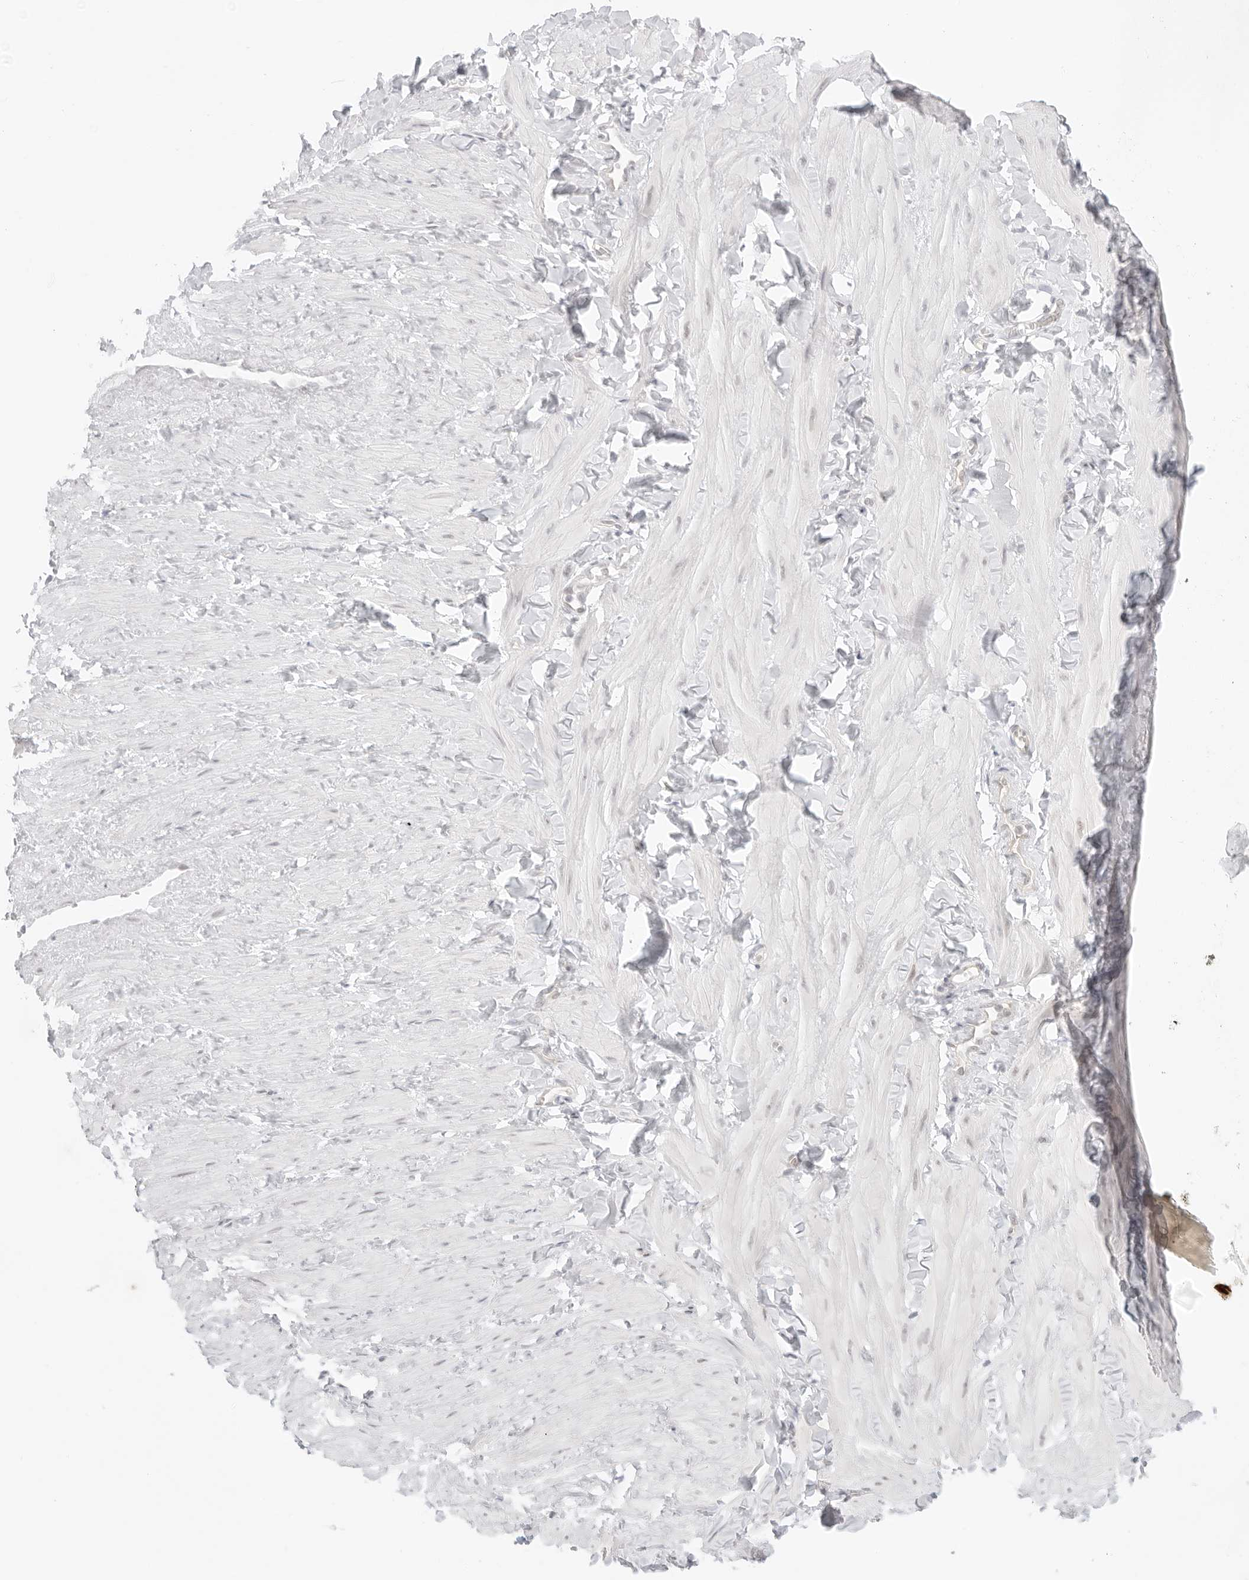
{"staining": {"intensity": "negative", "quantity": "none", "location": "none"}, "tissue": "adipose tissue", "cell_type": "Adipocytes", "image_type": "normal", "snomed": [{"axis": "morphology", "description": "Normal tissue, NOS"}, {"axis": "topography", "description": "Adipose tissue"}, {"axis": "topography", "description": "Vascular tissue"}, {"axis": "topography", "description": "Peripheral nerve tissue"}], "caption": "This is an immunohistochemistry micrograph of normal human adipose tissue. There is no staining in adipocytes.", "gene": "MED18", "patient": {"sex": "male", "age": 25}}